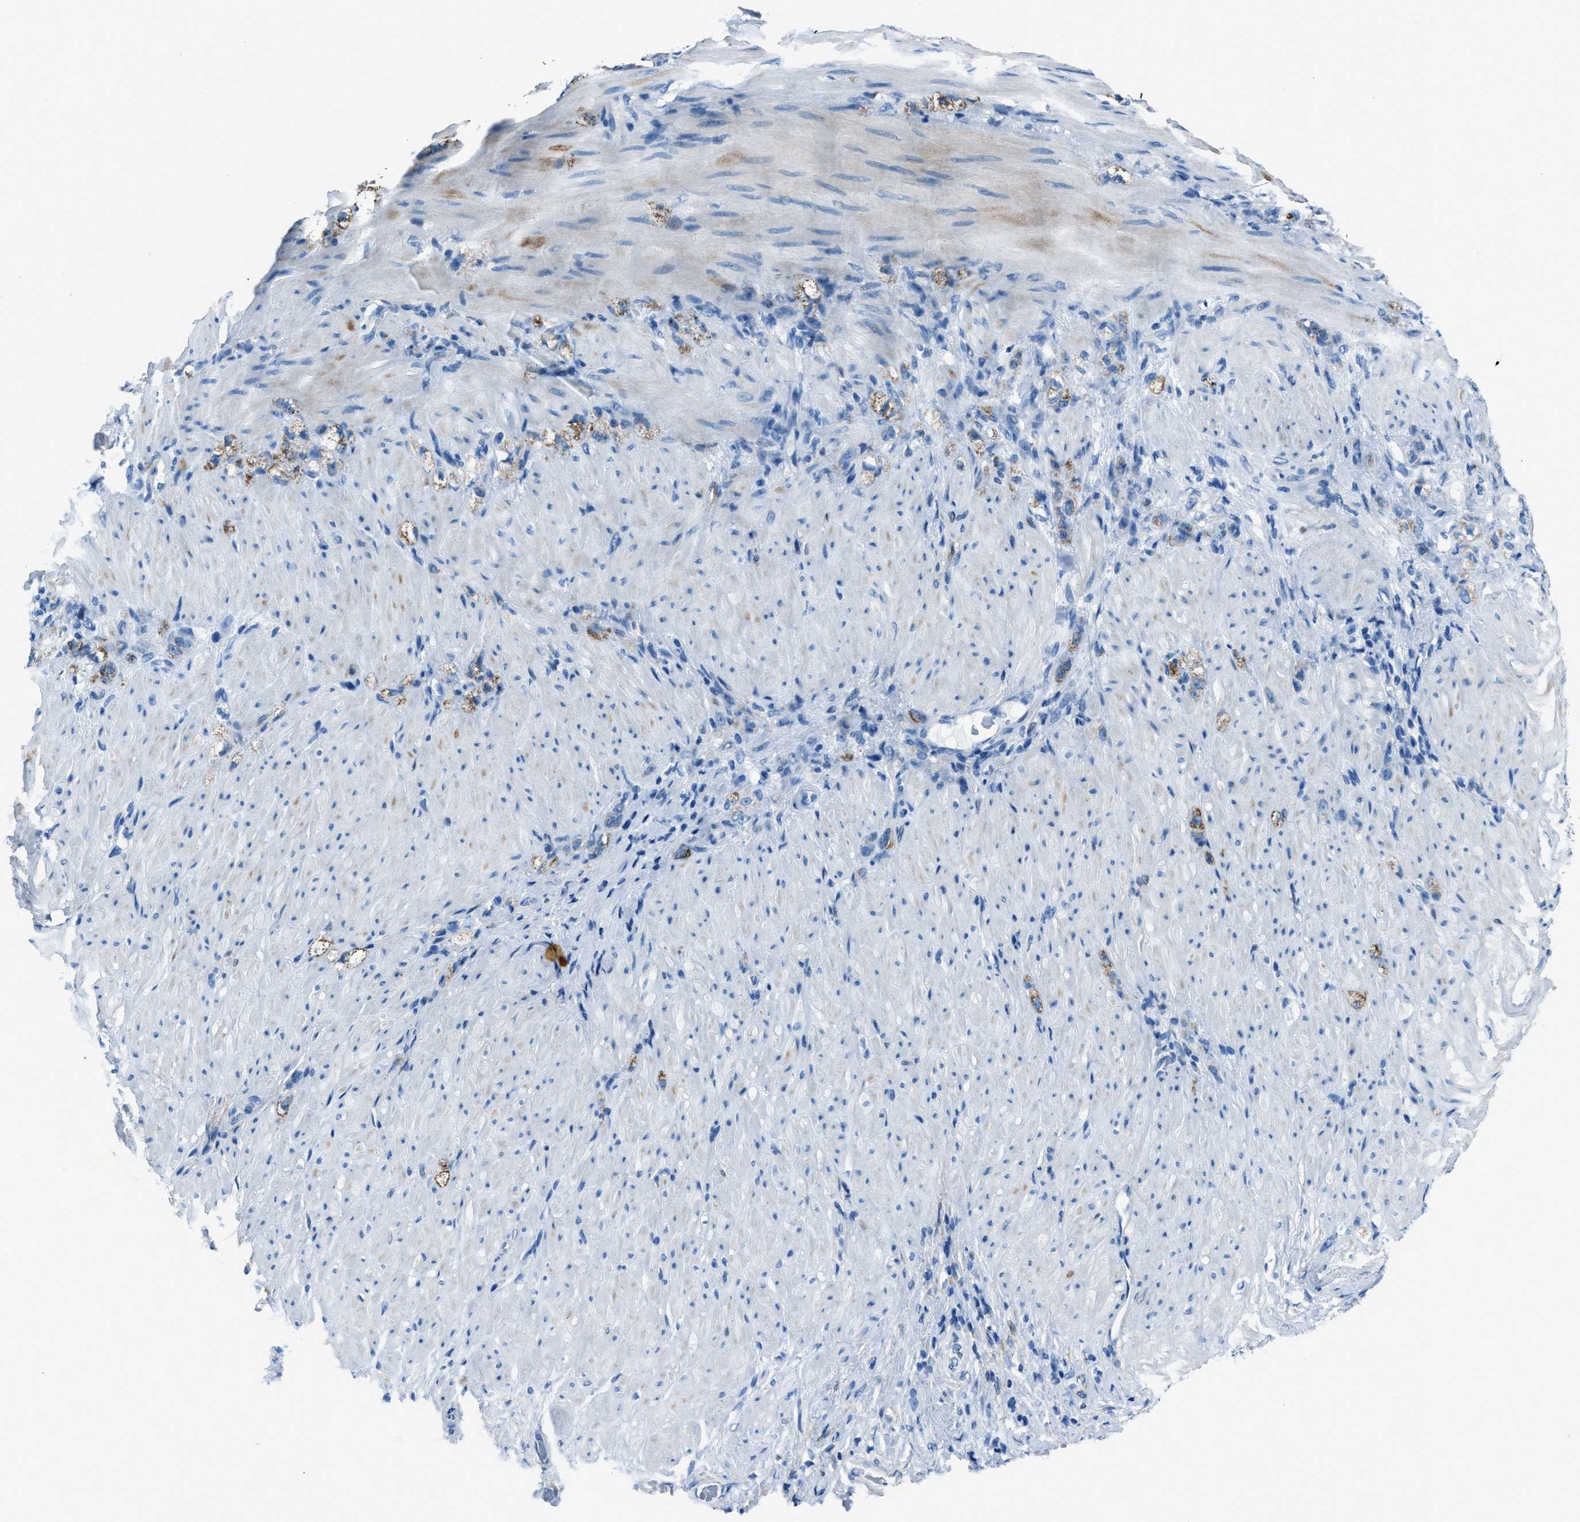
{"staining": {"intensity": "moderate", "quantity": "<25%", "location": "cytoplasmic/membranous"}, "tissue": "stomach cancer", "cell_type": "Tumor cells", "image_type": "cancer", "snomed": [{"axis": "morphology", "description": "Normal tissue, NOS"}, {"axis": "morphology", "description": "Adenocarcinoma, NOS"}, {"axis": "topography", "description": "Stomach"}], "caption": "Immunohistochemistry image of stomach cancer (adenocarcinoma) stained for a protein (brown), which displays low levels of moderate cytoplasmic/membranous staining in approximately <25% of tumor cells.", "gene": "AMACR", "patient": {"sex": "male", "age": 82}}